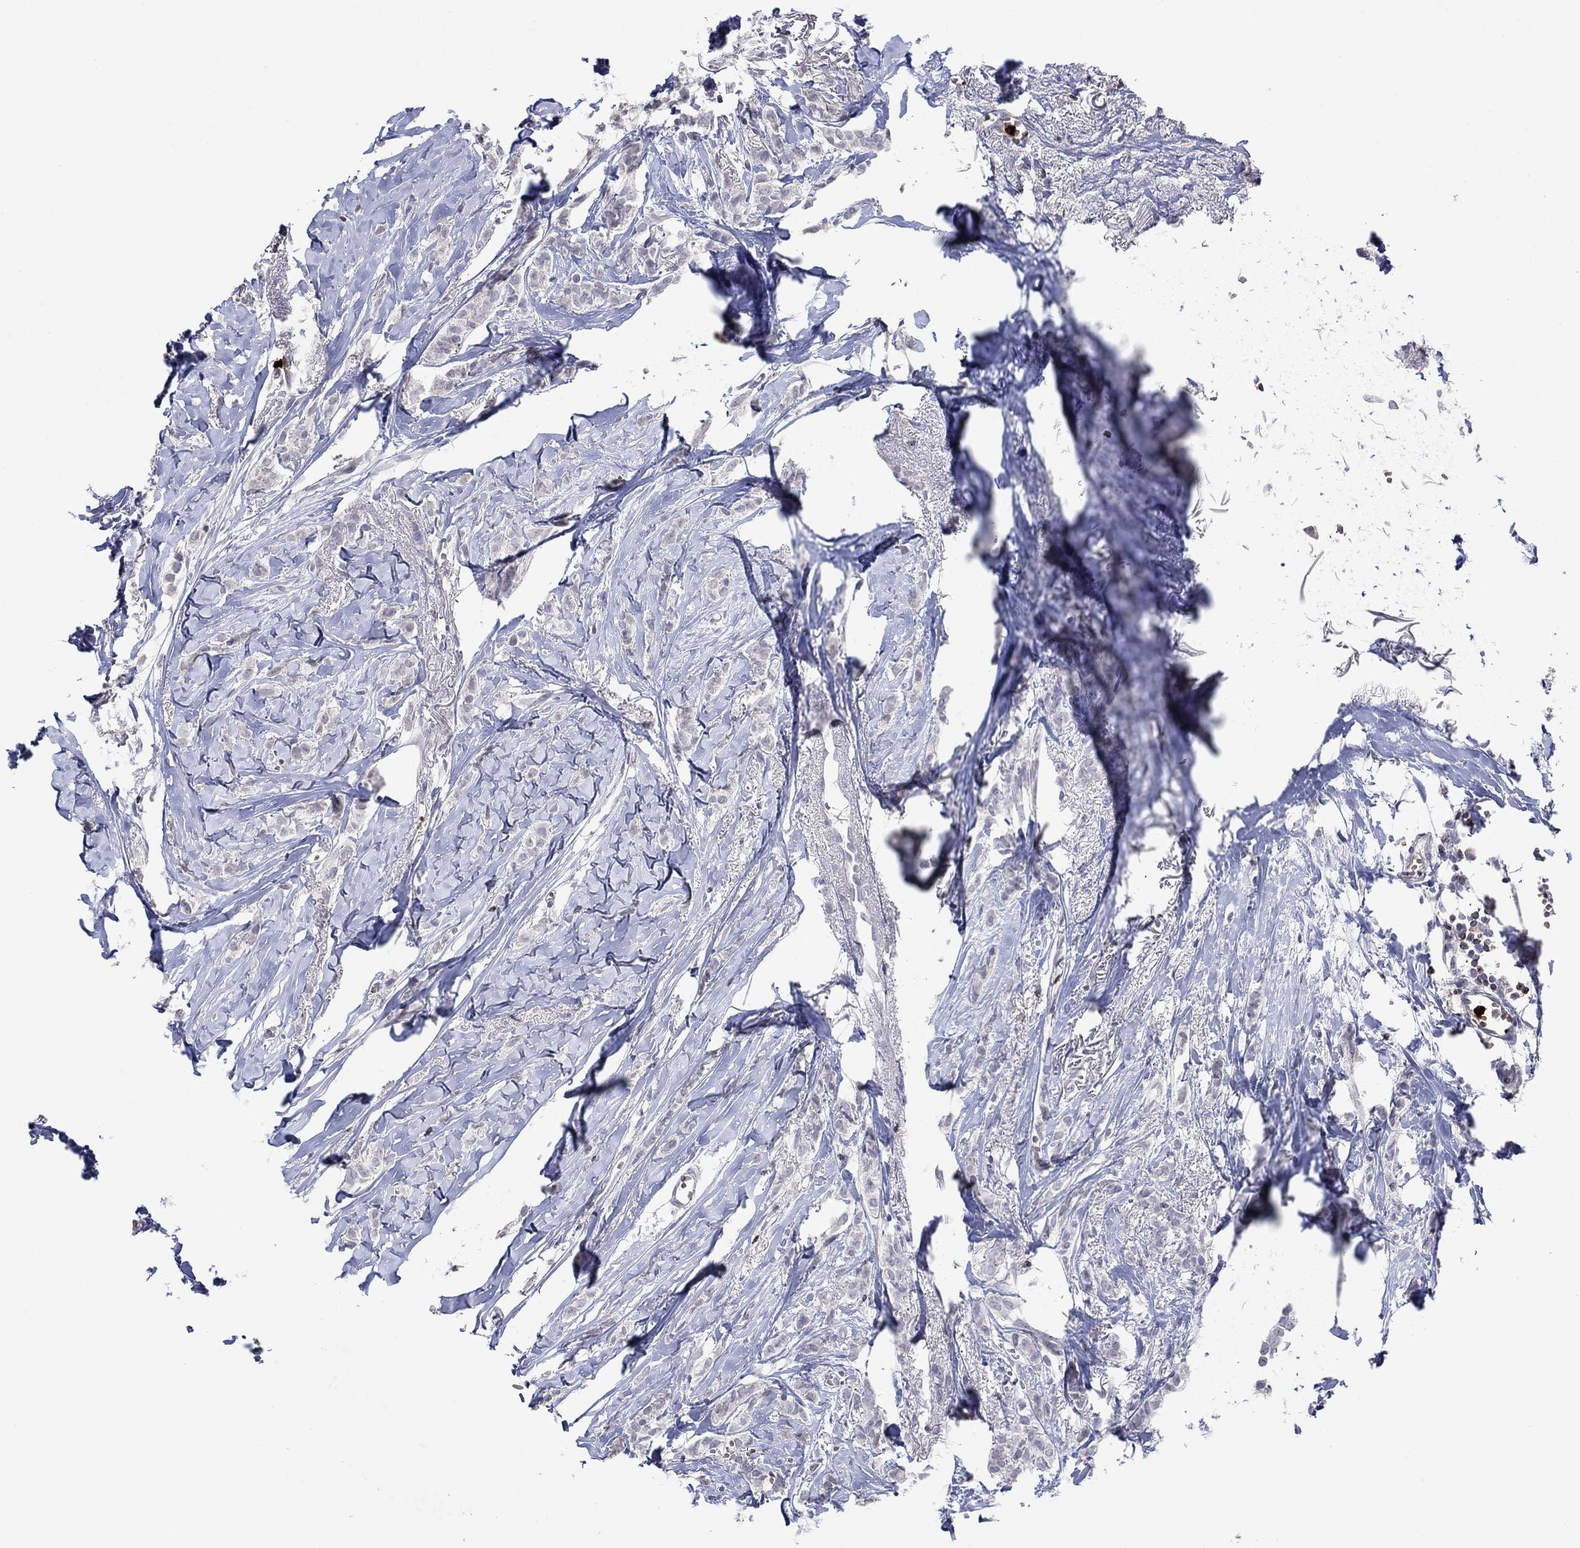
{"staining": {"intensity": "negative", "quantity": "none", "location": "none"}, "tissue": "breast cancer", "cell_type": "Tumor cells", "image_type": "cancer", "snomed": [{"axis": "morphology", "description": "Duct carcinoma"}, {"axis": "topography", "description": "Breast"}], "caption": "The photomicrograph displays no staining of tumor cells in breast cancer.", "gene": "CCL5", "patient": {"sex": "female", "age": 85}}